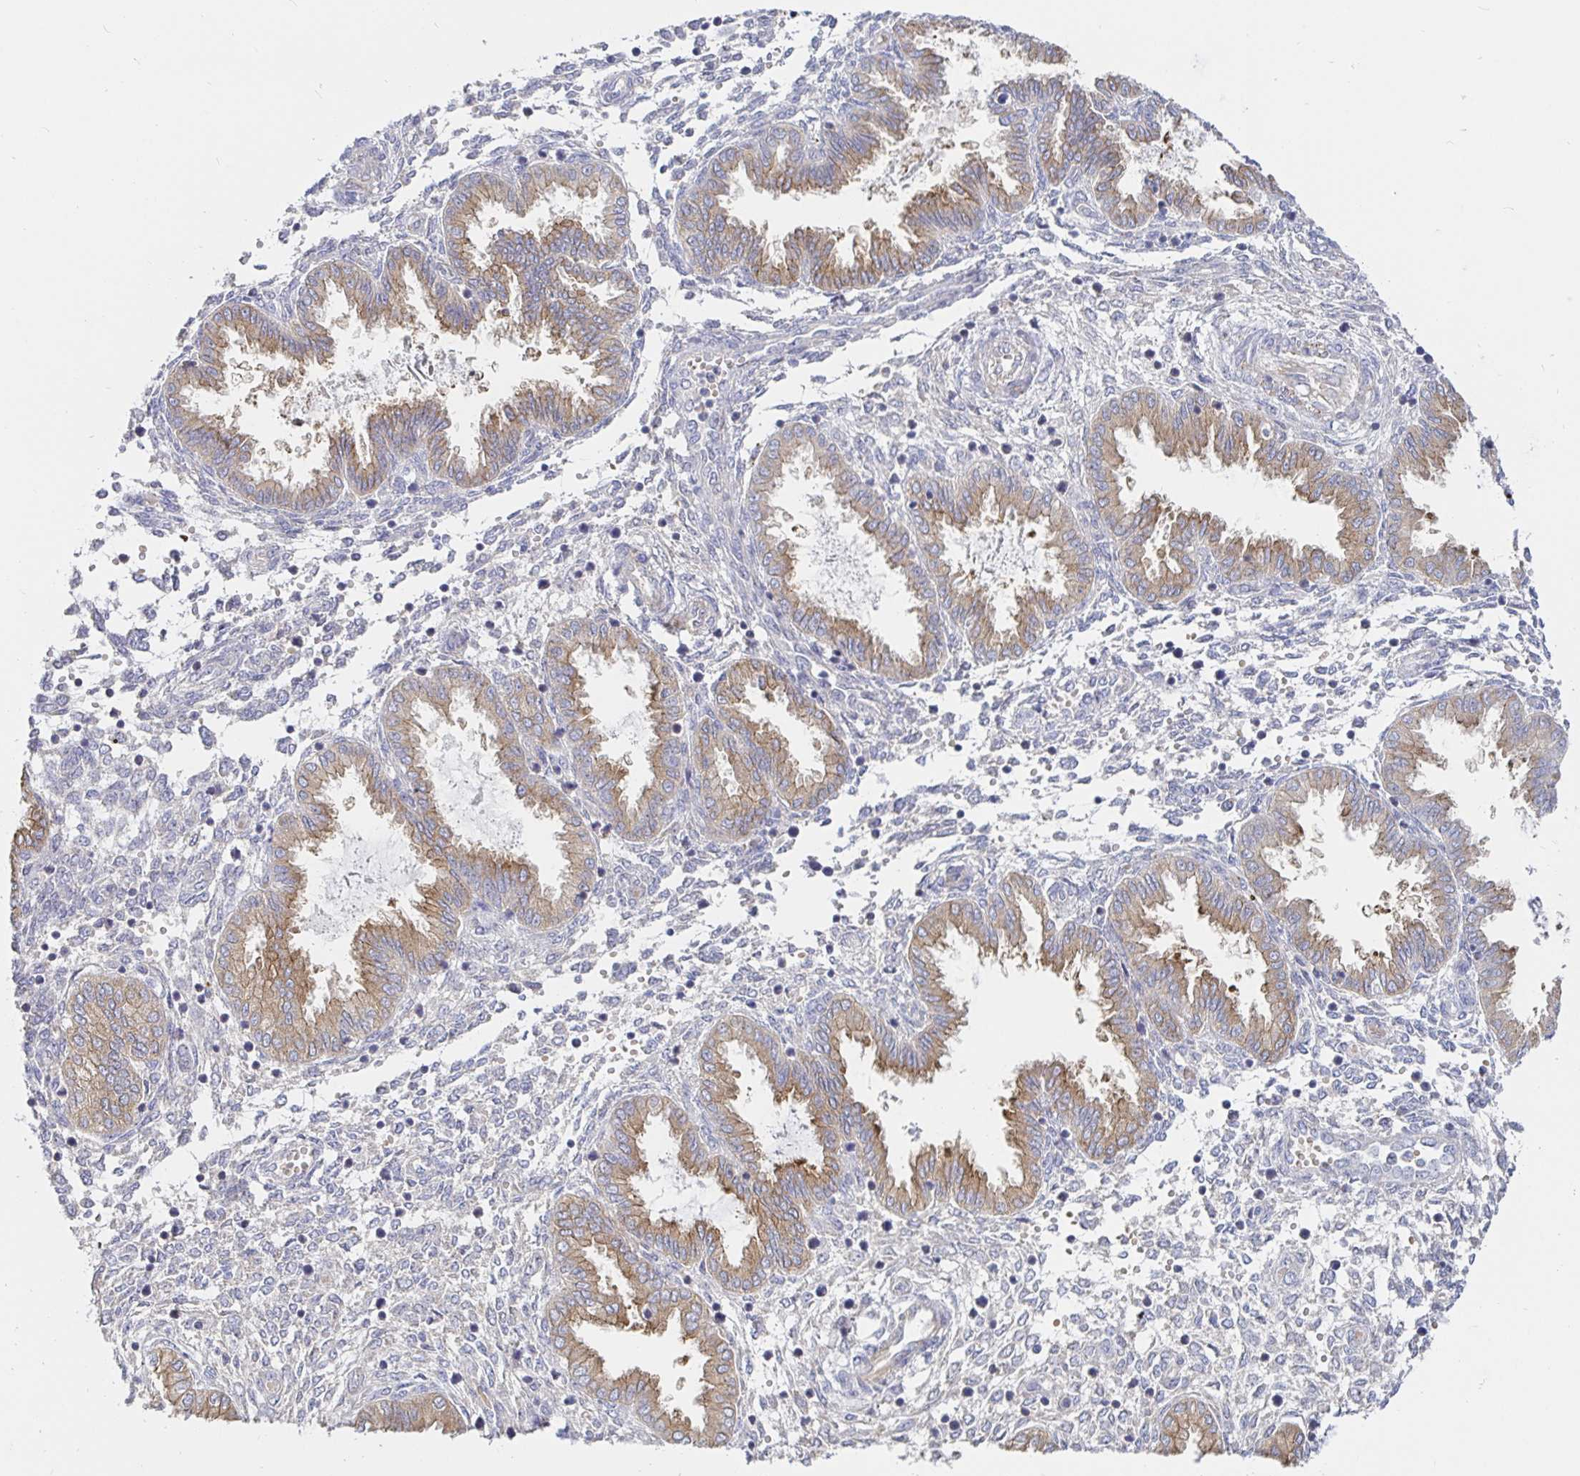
{"staining": {"intensity": "negative", "quantity": "none", "location": "none"}, "tissue": "endometrium", "cell_type": "Cells in endometrial stroma", "image_type": "normal", "snomed": [{"axis": "morphology", "description": "Normal tissue, NOS"}, {"axis": "topography", "description": "Endometrium"}], "caption": "The photomicrograph shows no staining of cells in endometrial stroma in unremarkable endometrium. The staining is performed using DAB (3,3'-diaminobenzidine) brown chromogen with nuclei counter-stained in using hematoxylin.", "gene": "KCTD19", "patient": {"sex": "female", "age": 33}}